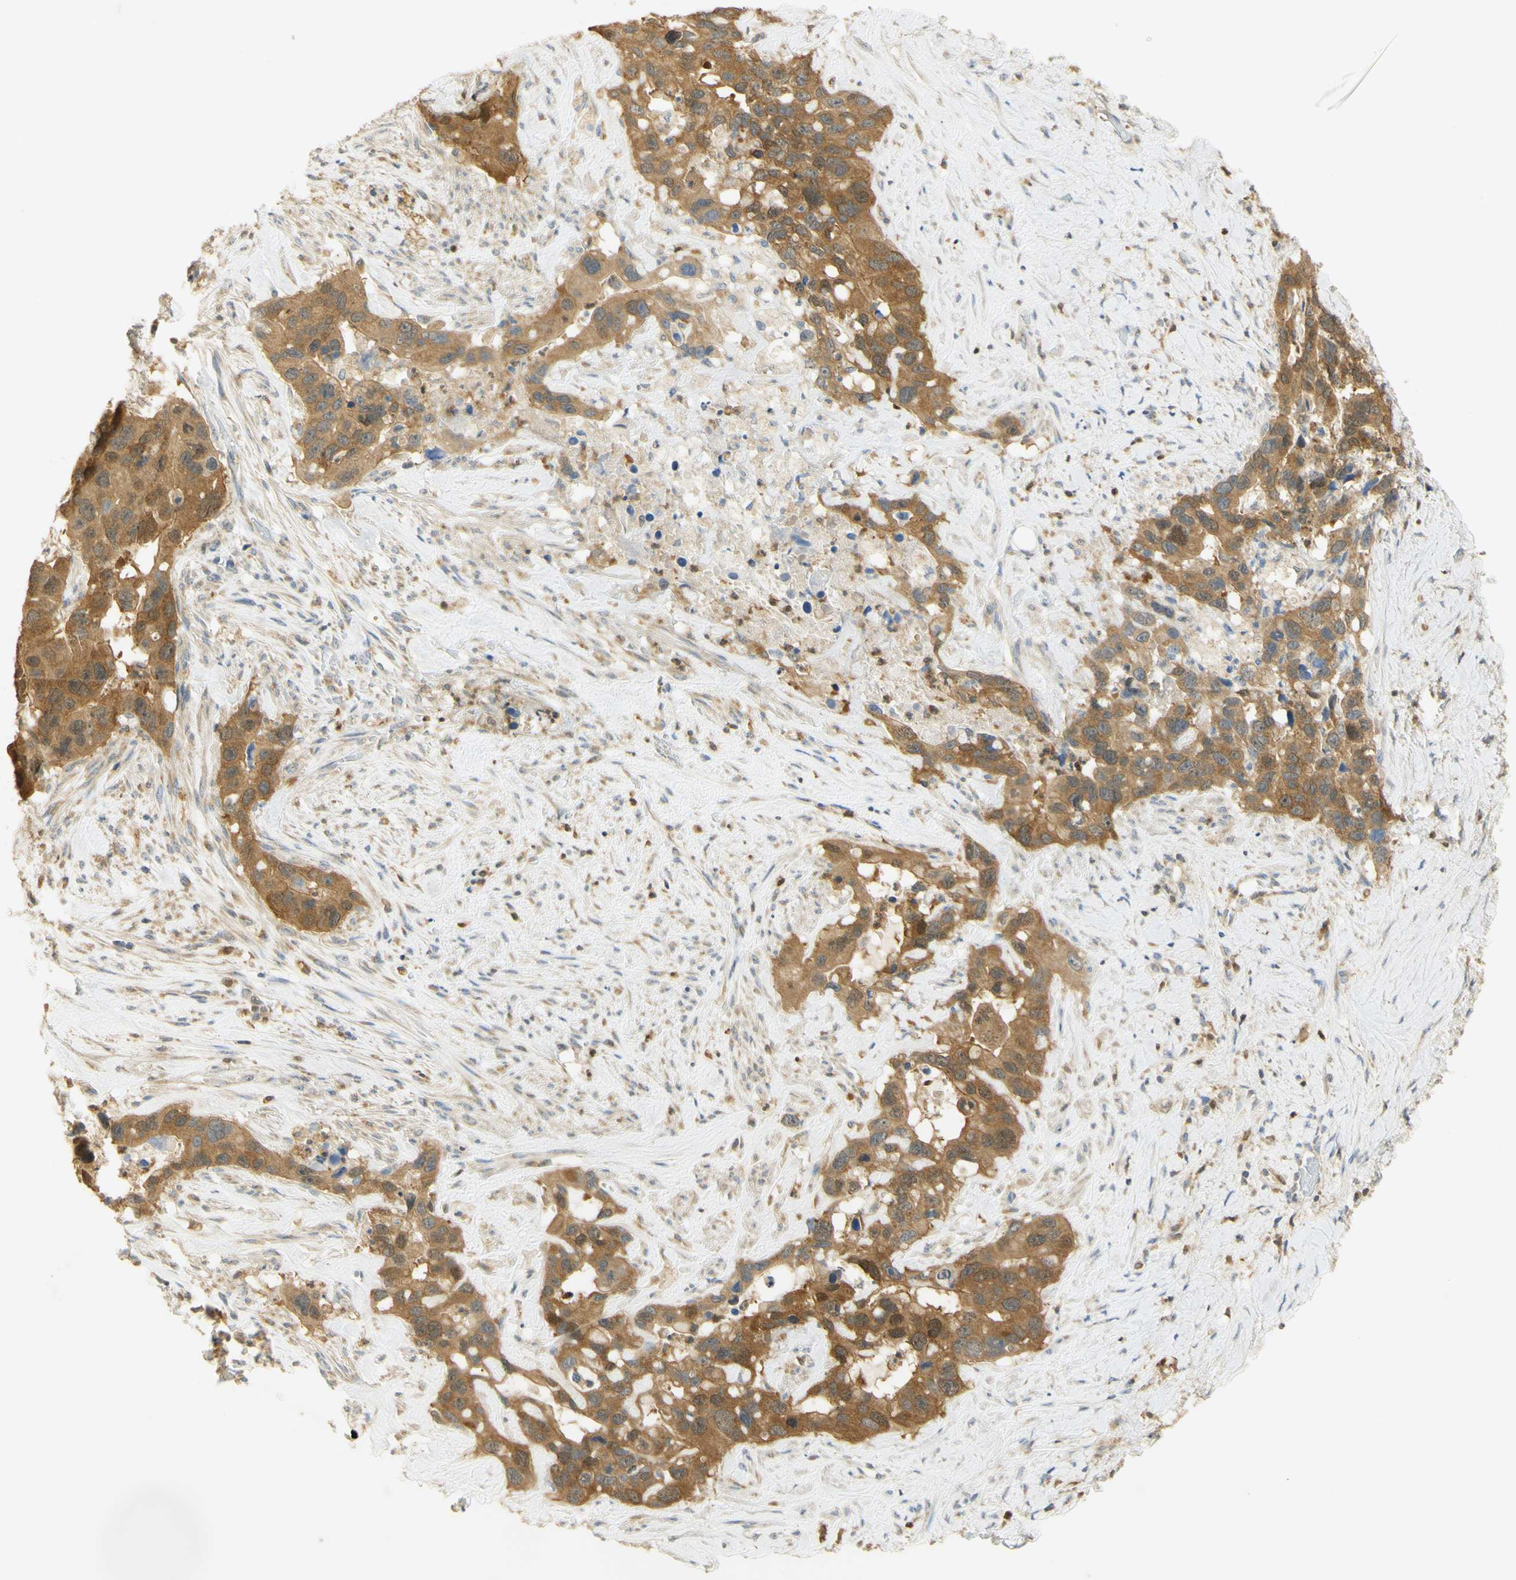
{"staining": {"intensity": "moderate", "quantity": ">75%", "location": "cytoplasmic/membranous"}, "tissue": "liver cancer", "cell_type": "Tumor cells", "image_type": "cancer", "snomed": [{"axis": "morphology", "description": "Cholangiocarcinoma"}, {"axis": "topography", "description": "Liver"}], "caption": "Immunohistochemistry (IHC) (DAB) staining of cholangiocarcinoma (liver) exhibits moderate cytoplasmic/membranous protein staining in about >75% of tumor cells.", "gene": "PAK1", "patient": {"sex": "female", "age": 65}}